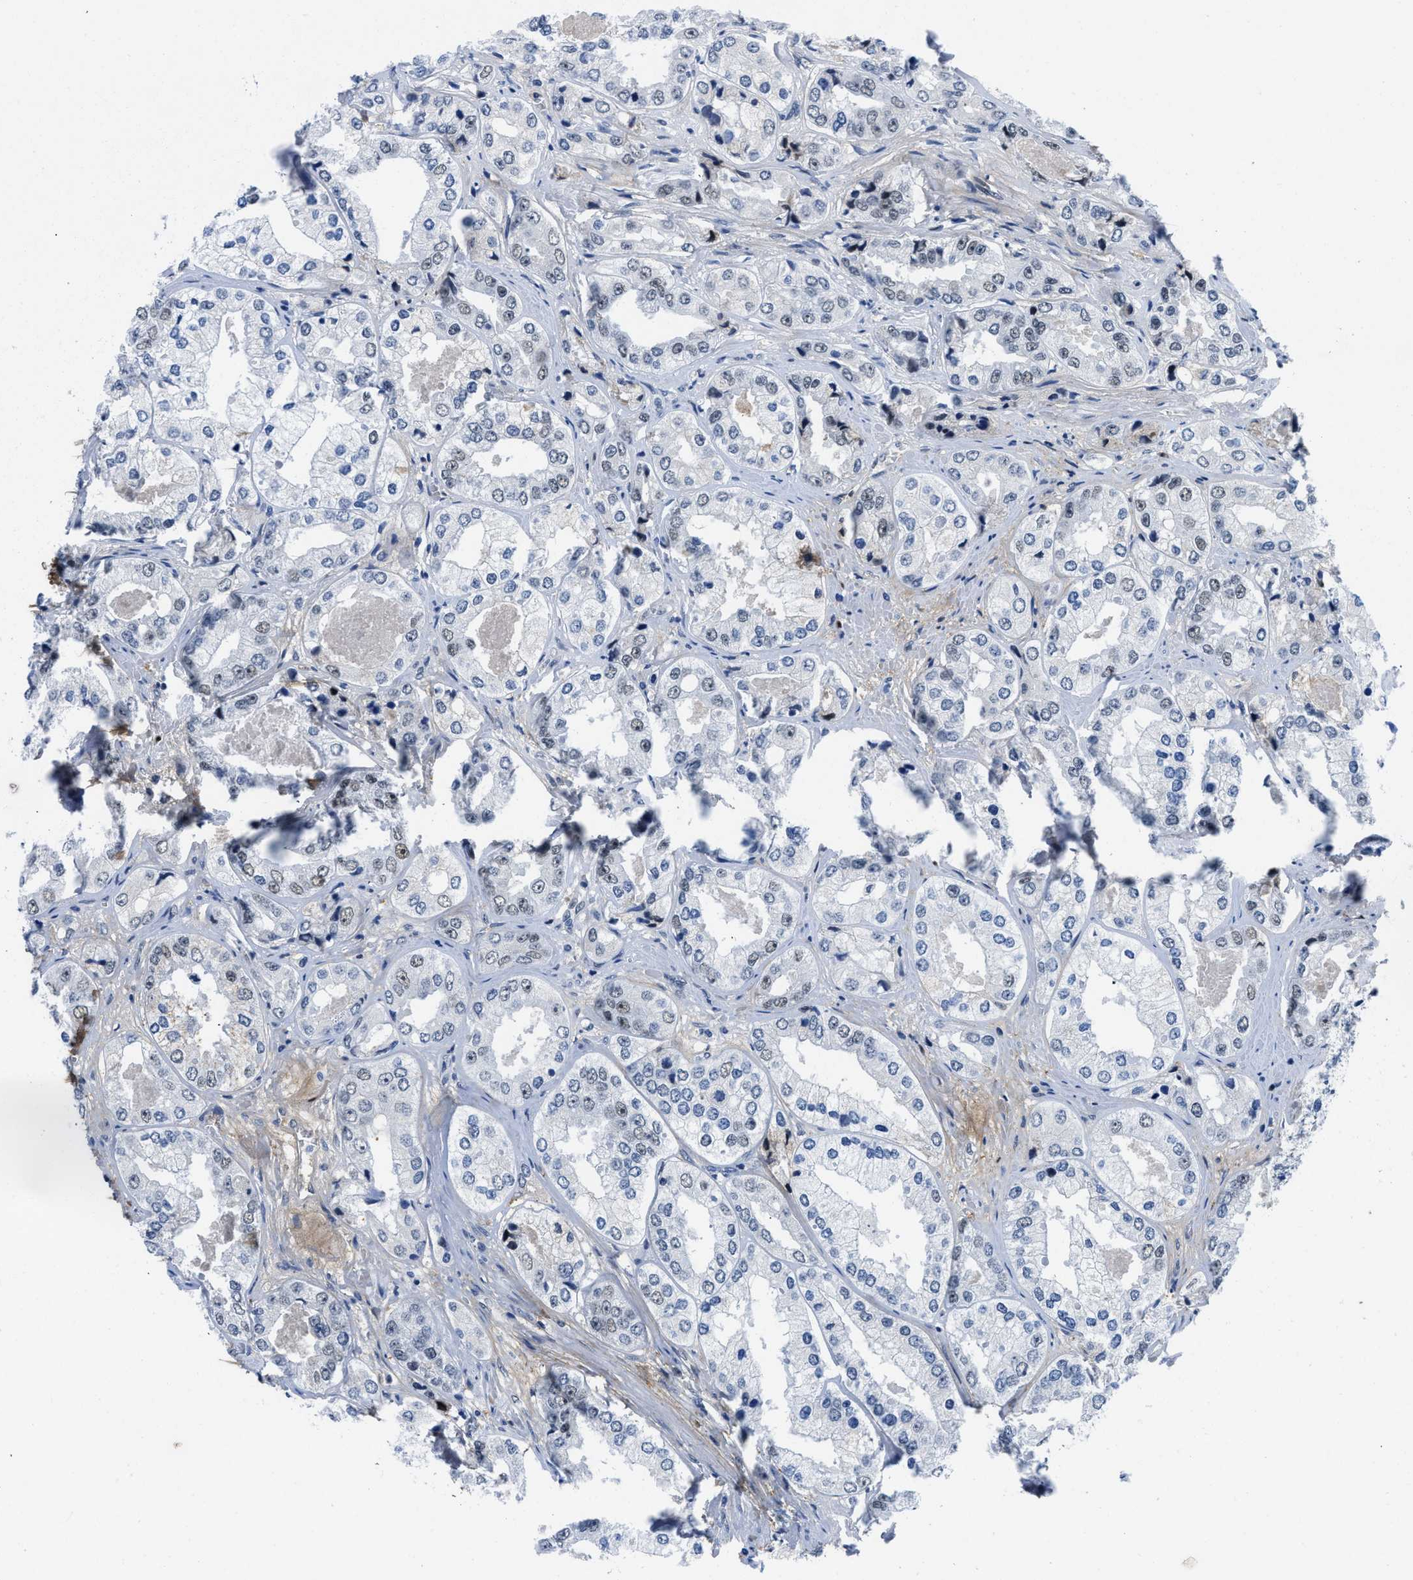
{"staining": {"intensity": "weak", "quantity": "<25%", "location": "nuclear"}, "tissue": "prostate cancer", "cell_type": "Tumor cells", "image_type": "cancer", "snomed": [{"axis": "morphology", "description": "Adenocarcinoma, High grade"}, {"axis": "topography", "description": "Prostate"}], "caption": "Histopathology image shows no significant protein positivity in tumor cells of prostate high-grade adenocarcinoma. The staining was performed using DAB (3,3'-diaminobenzidine) to visualize the protein expression in brown, while the nuclei were stained in blue with hematoxylin (Magnification: 20x).", "gene": "SMARCAD1", "patient": {"sex": "male", "age": 61}}